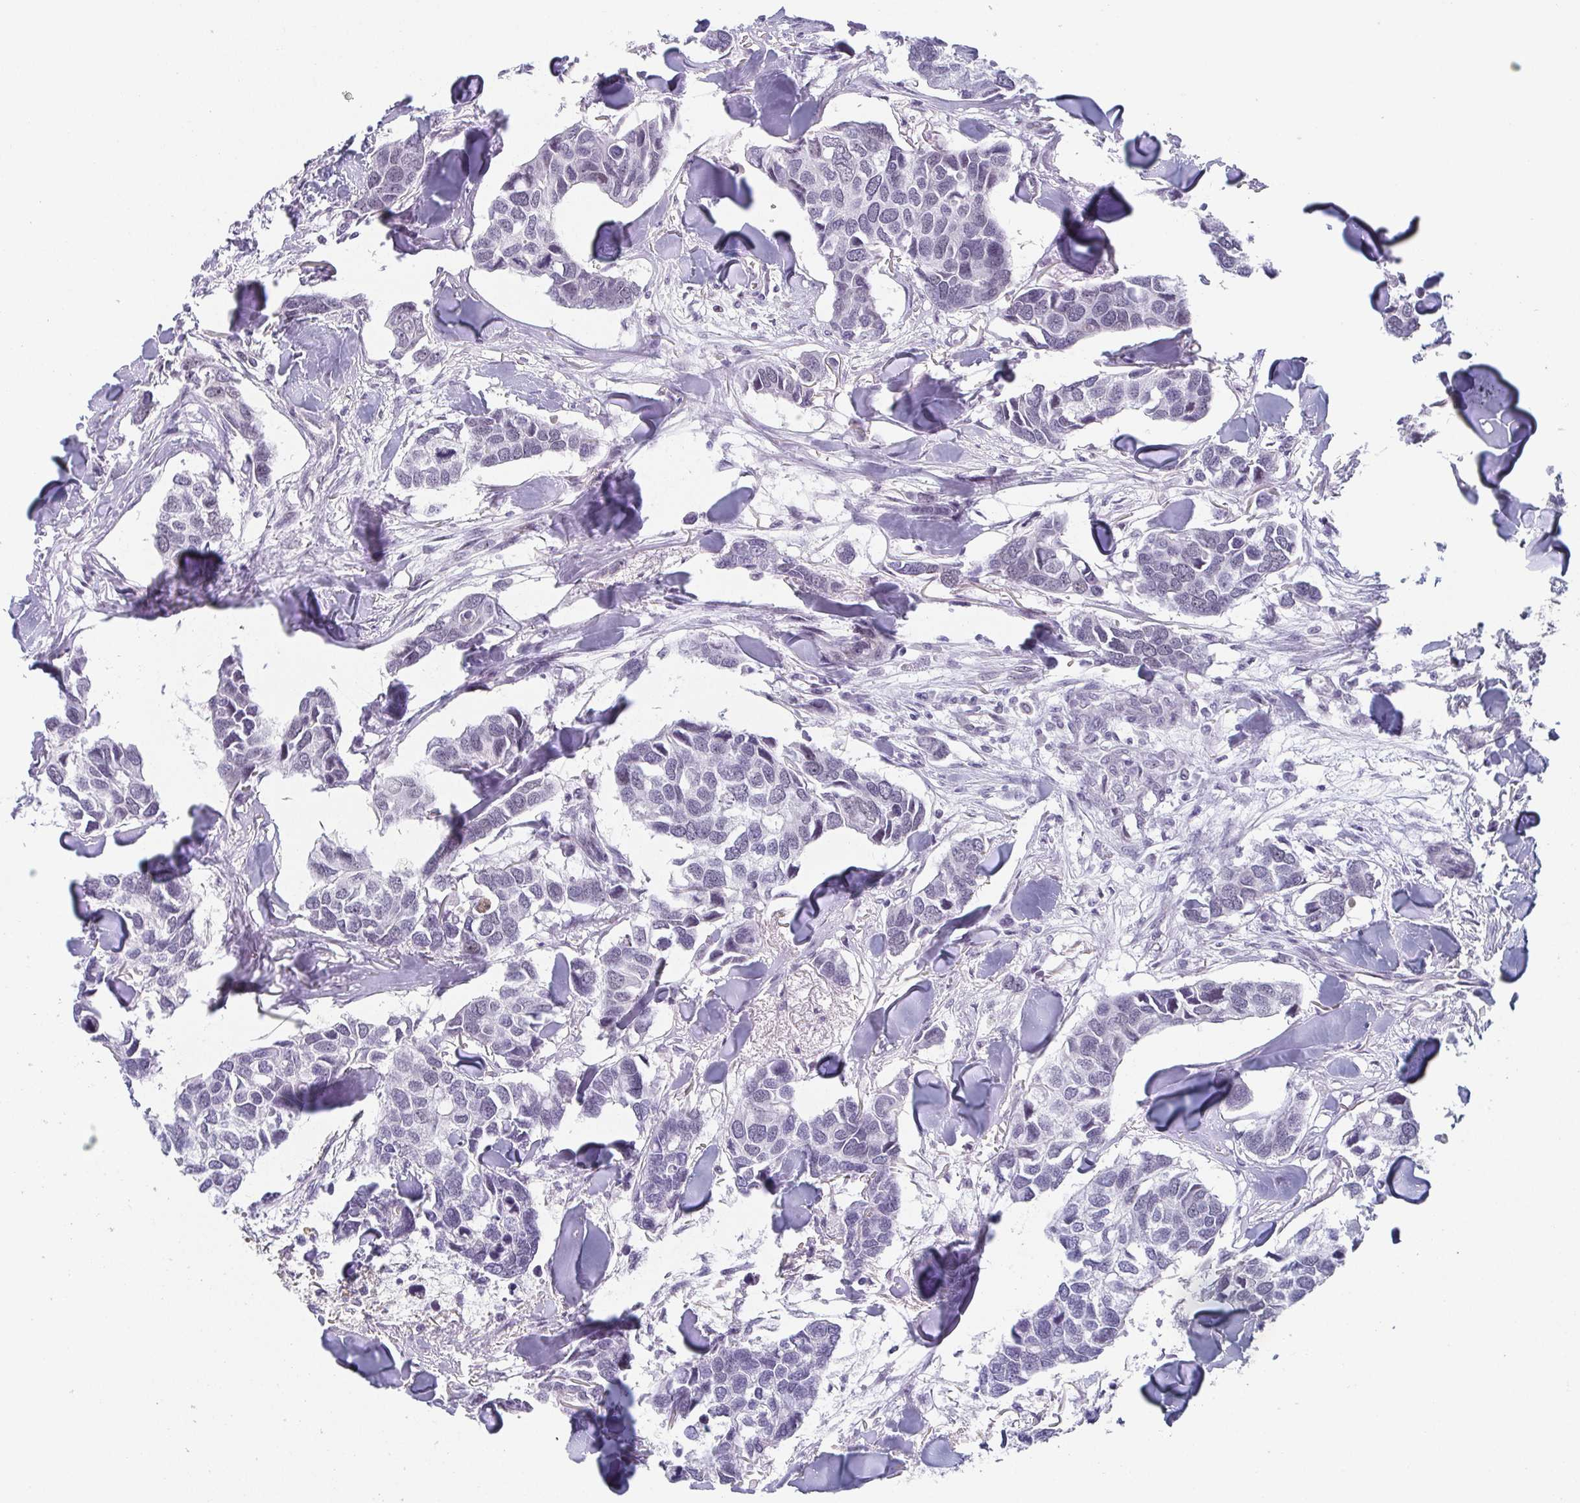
{"staining": {"intensity": "negative", "quantity": "none", "location": "none"}, "tissue": "breast cancer", "cell_type": "Tumor cells", "image_type": "cancer", "snomed": [{"axis": "morphology", "description": "Duct carcinoma"}, {"axis": "topography", "description": "Breast"}], "caption": "Tumor cells show no significant protein staining in breast invasive ductal carcinoma. The staining was performed using DAB (3,3'-diaminobenzidine) to visualize the protein expression in brown, while the nuclei were stained in blue with hematoxylin (Magnification: 20x).", "gene": "EXOSC7", "patient": {"sex": "female", "age": 83}}